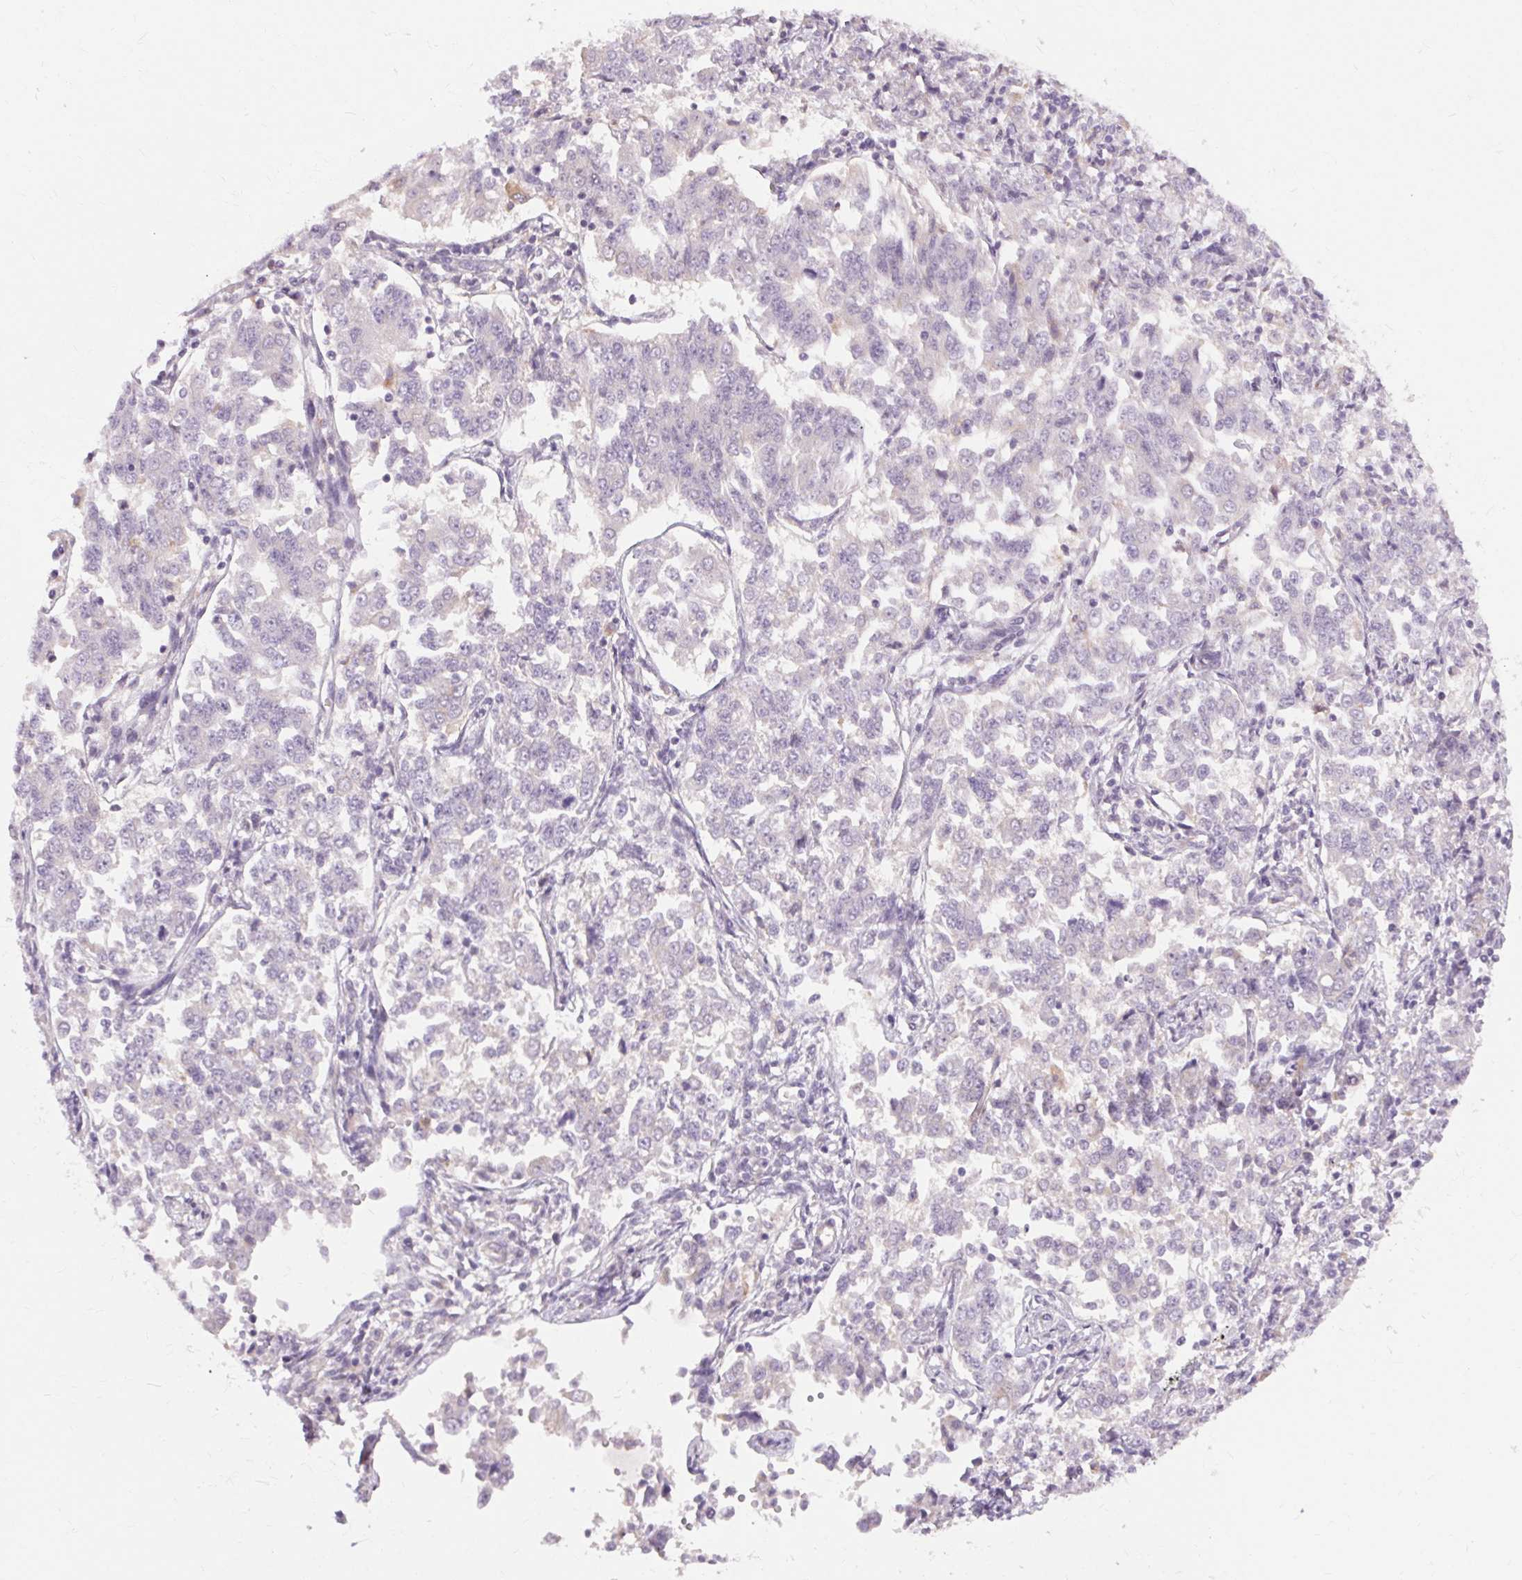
{"staining": {"intensity": "negative", "quantity": "none", "location": "none"}, "tissue": "endometrial cancer", "cell_type": "Tumor cells", "image_type": "cancer", "snomed": [{"axis": "morphology", "description": "Adenocarcinoma, NOS"}, {"axis": "topography", "description": "Endometrium"}], "caption": "The image demonstrates no significant positivity in tumor cells of endometrial adenocarcinoma. (DAB immunohistochemistry (IHC) visualized using brightfield microscopy, high magnification).", "gene": "TM6SF1", "patient": {"sex": "female", "age": 43}}